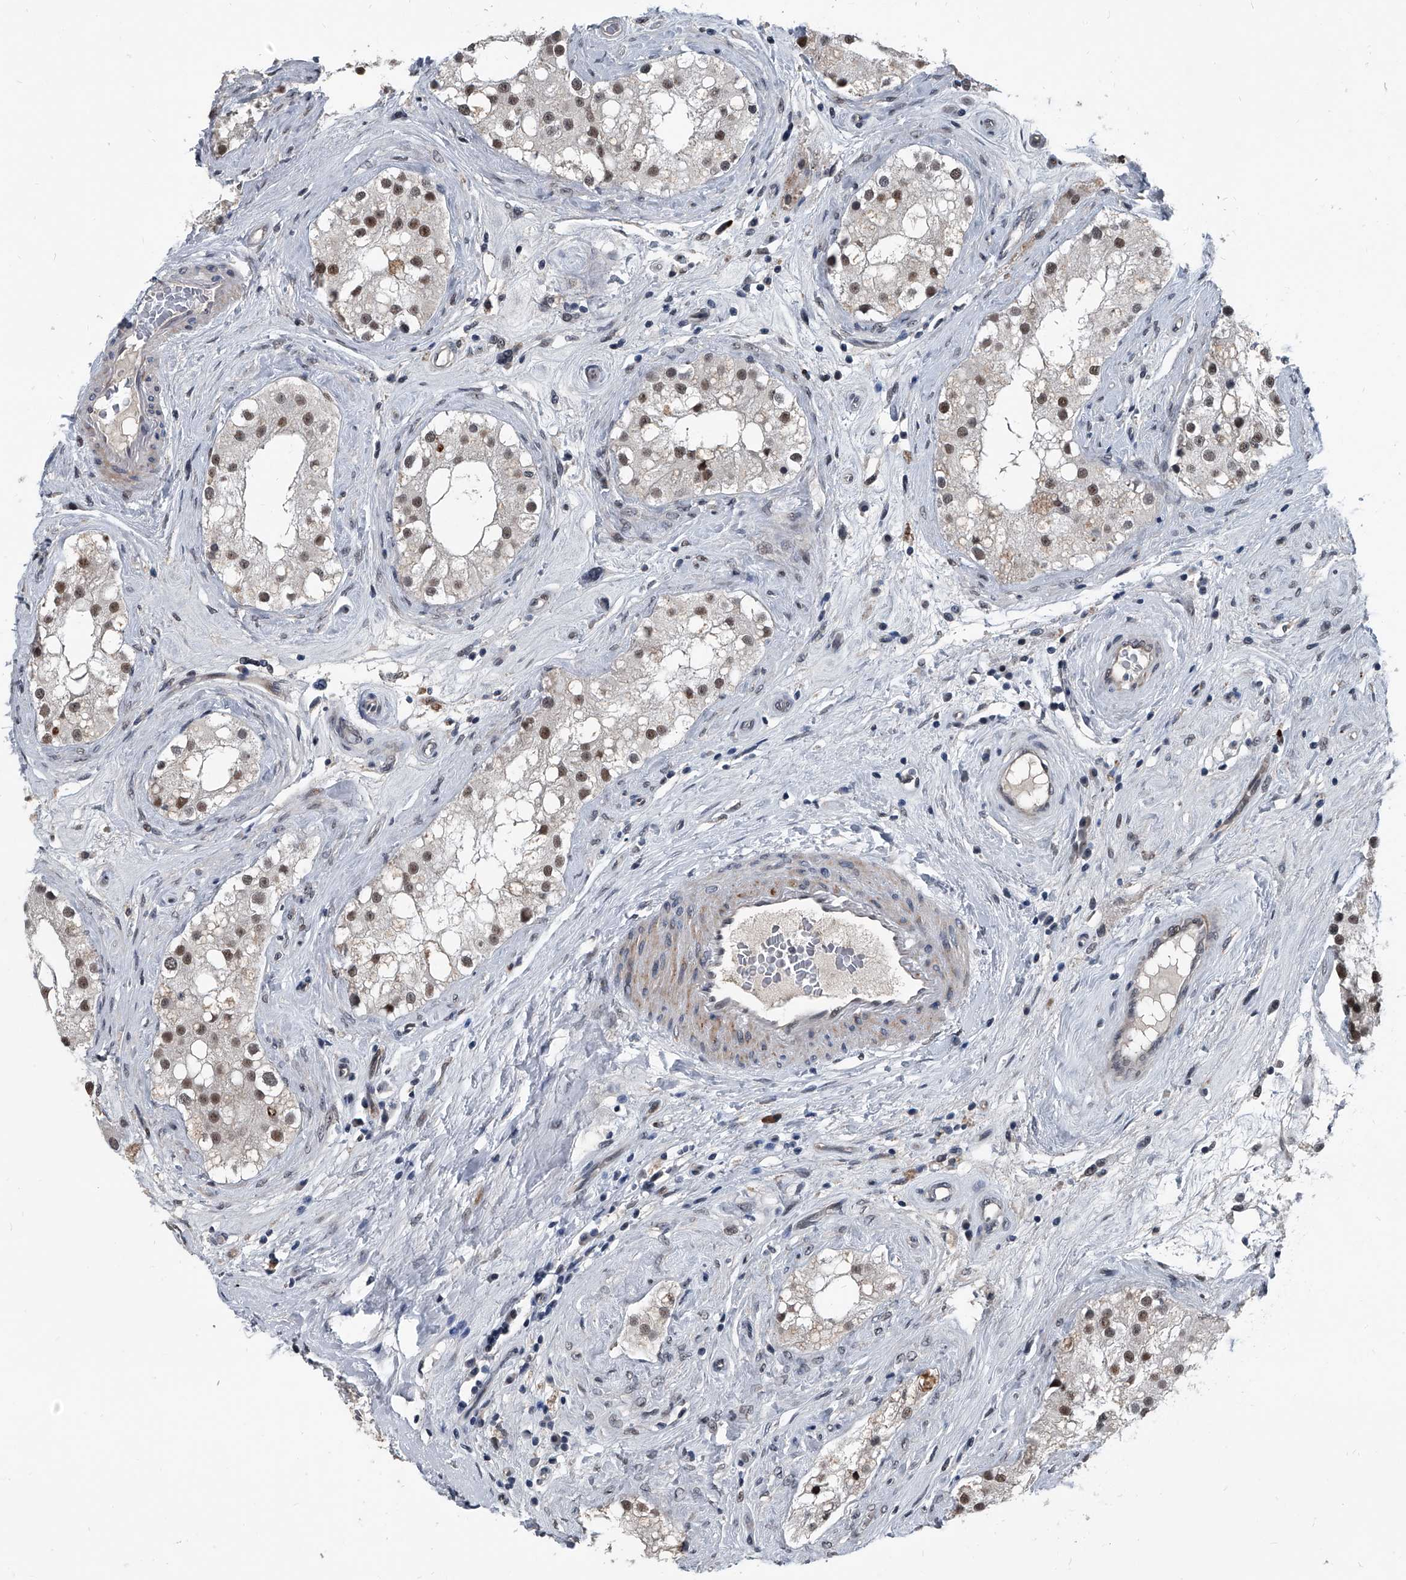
{"staining": {"intensity": "strong", "quantity": "25%-75%", "location": "nuclear"}, "tissue": "testis", "cell_type": "Cells in seminiferous ducts", "image_type": "normal", "snomed": [{"axis": "morphology", "description": "Normal tissue, NOS"}, {"axis": "topography", "description": "Testis"}], "caption": "Immunohistochemistry (IHC) photomicrograph of benign testis: human testis stained using IHC shows high levels of strong protein expression localized specifically in the nuclear of cells in seminiferous ducts, appearing as a nuclear brown color.", "gene": "MEN1", "patient": {"sex": "male", "age": 84}}